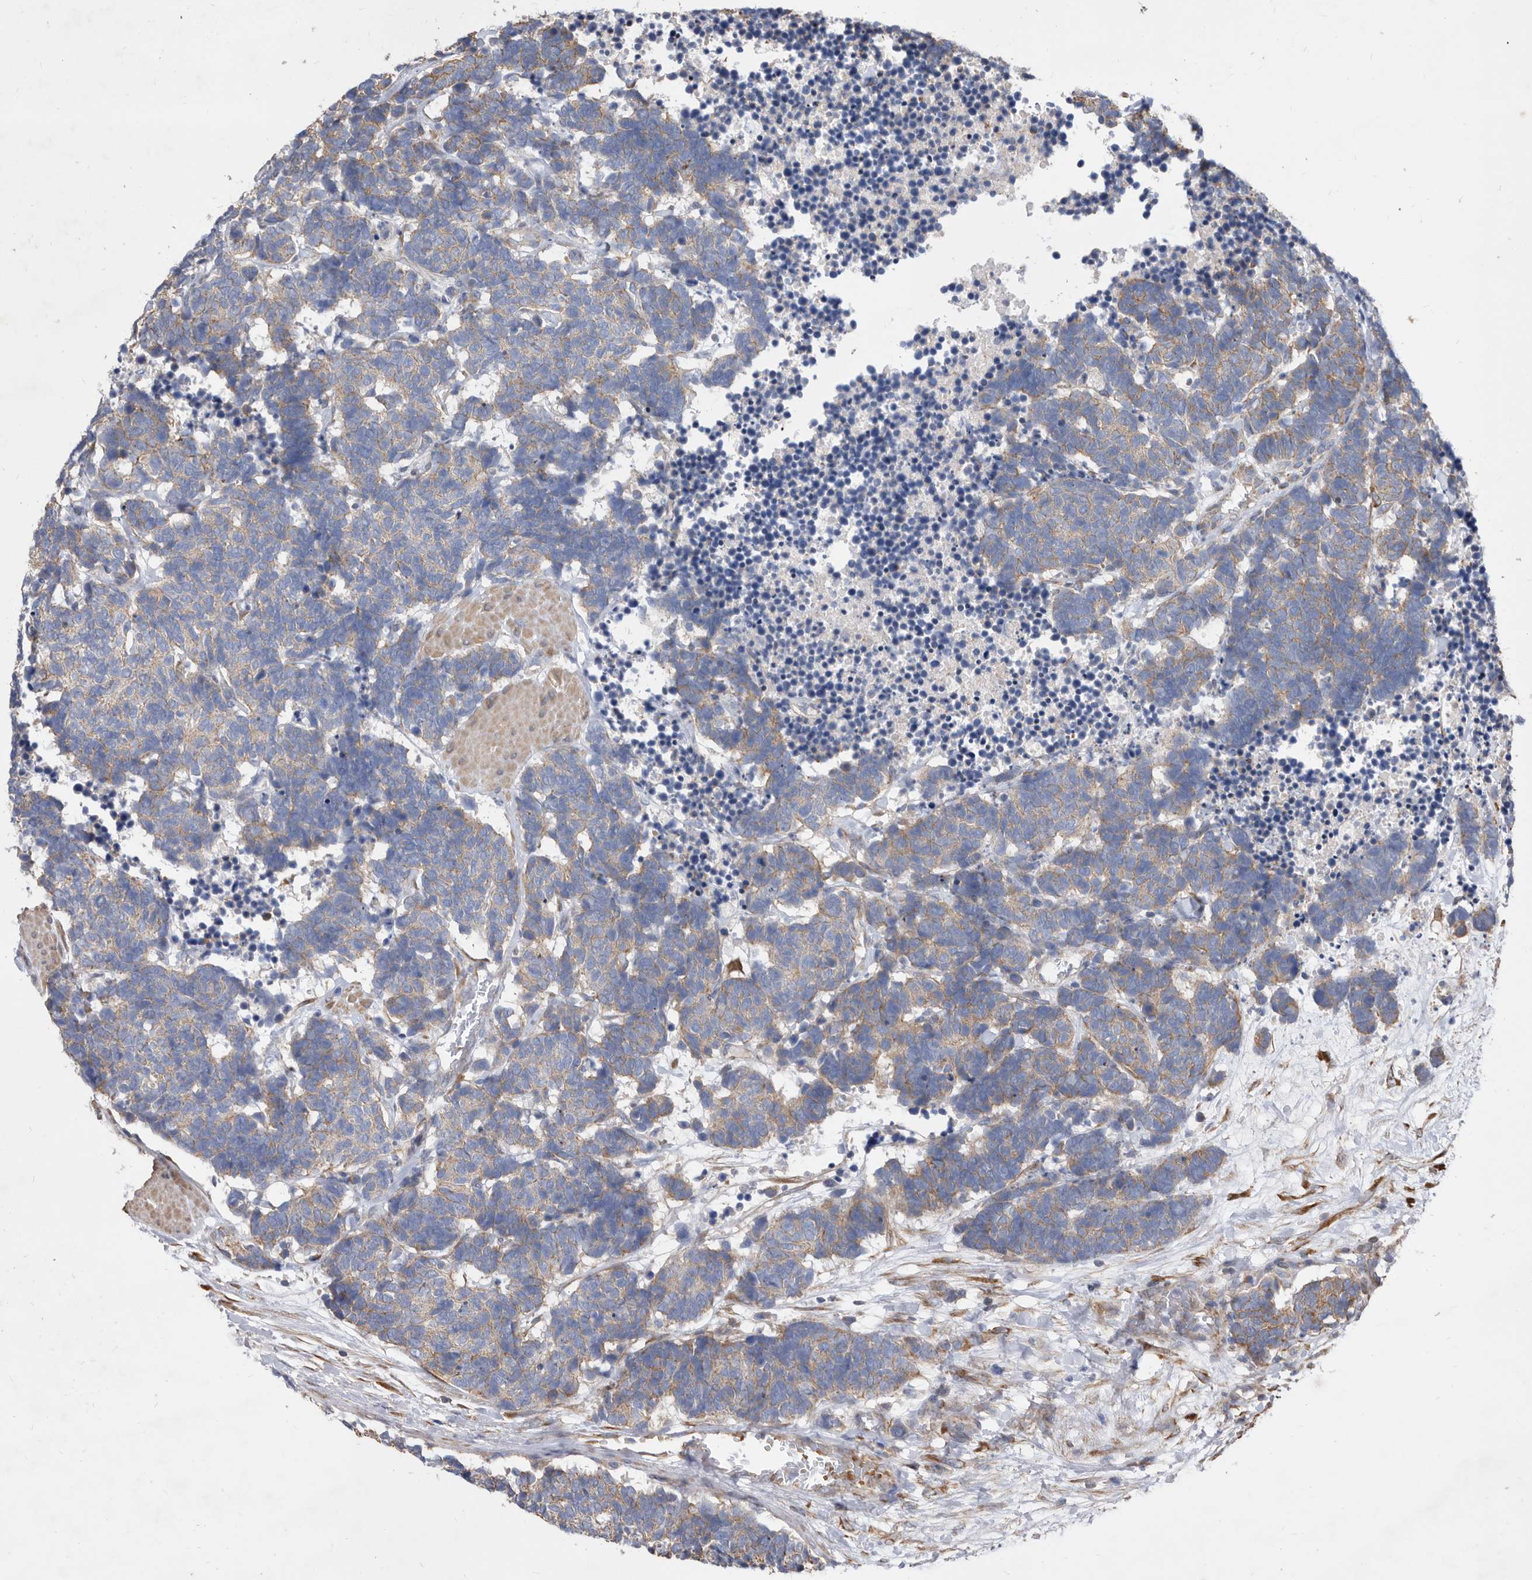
{"staining": {"intensity": "weak", "quantity": ">75%", "location": "cytoplasmic/membranous"}, "tissue": "carcinoid", "cell_type": "Tumor cells", "image_type": "cancer", "snomed": [{"axis": "morphology", "description": "Carcinoma, NOS"}, {"axis": "morphology", "description": "Carcinoid, malignant, NOS"}, {"axis": "topography", "description": "Urinary bladder"}], "caption": "Immunohistochemical staining of malignant carcinoid exhibits low levels of weak cytoplasmic/membranous expression in approximately >75% of tumor cells.", "gene": "ATP13A3", "patient": {"sex": "male", "age": 57}}